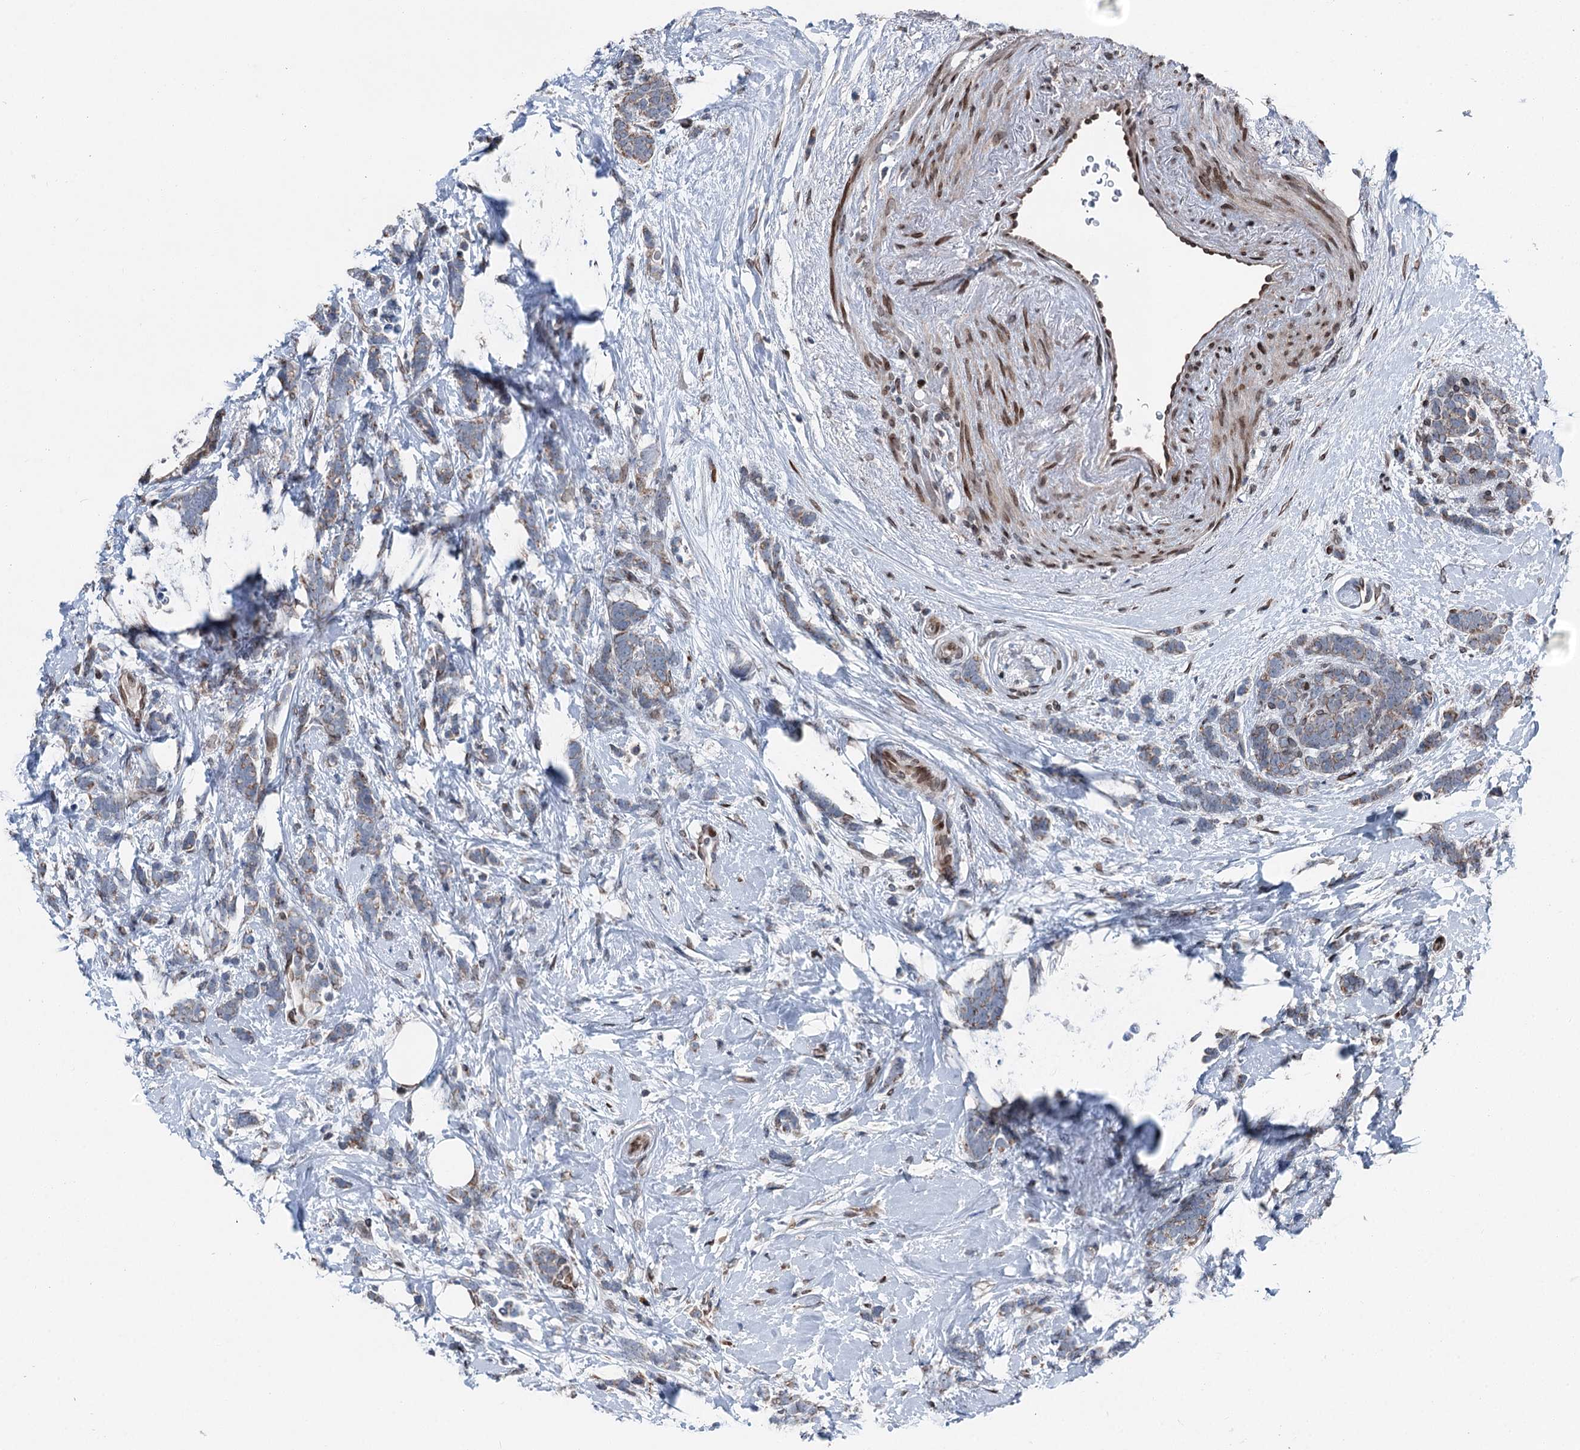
{"staining": {"intensity": "weak", "quantity": "25%-75%", "location": "cytoplasmic/membranous"}, "tissue": "breast cancer", "cell_type": "Tumor cells", "image_type": "cancer", "snomed": [{"axis": "morphology", "description": "Lobular carcinoma"}, {"axis": "topography", "description": "Breast"}], "caption": "Immunohistochemistry micrograph of neoplastic tissue: breast lobular carcinoma stained using immunohistochemistry (IHC) displays low levels of weak protein expression localized specifically in the cytoplasmic/membranous of tumor cells, appearing as a cytoplasmic/membranous brown color.", "gene": "MRPL14", "patient": {"sex": "female", "age": 58}}